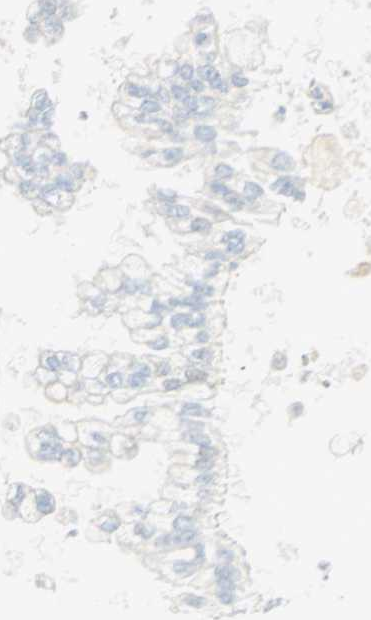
{"staining": {"intensity": "negative", "quantity": "none", "location": "none"}, "tissue": "pancreatic cancer", "cell_type": "Tumor cells", "image_type": "cancer", "snomed": [{"axis": "morphology", "description": "Normal tissue, NOS"}, {"axis": "topography", "description": "Pancreas"}], "caption": "Immunohistochemistry histopathology image of neoplastic tissue: human pancreatic cancer stained with DAB demonstrates no significant protein expression in tumor cells.", "gene": "SELENBP1", "patient": {"sex": "male", "age": 42}}